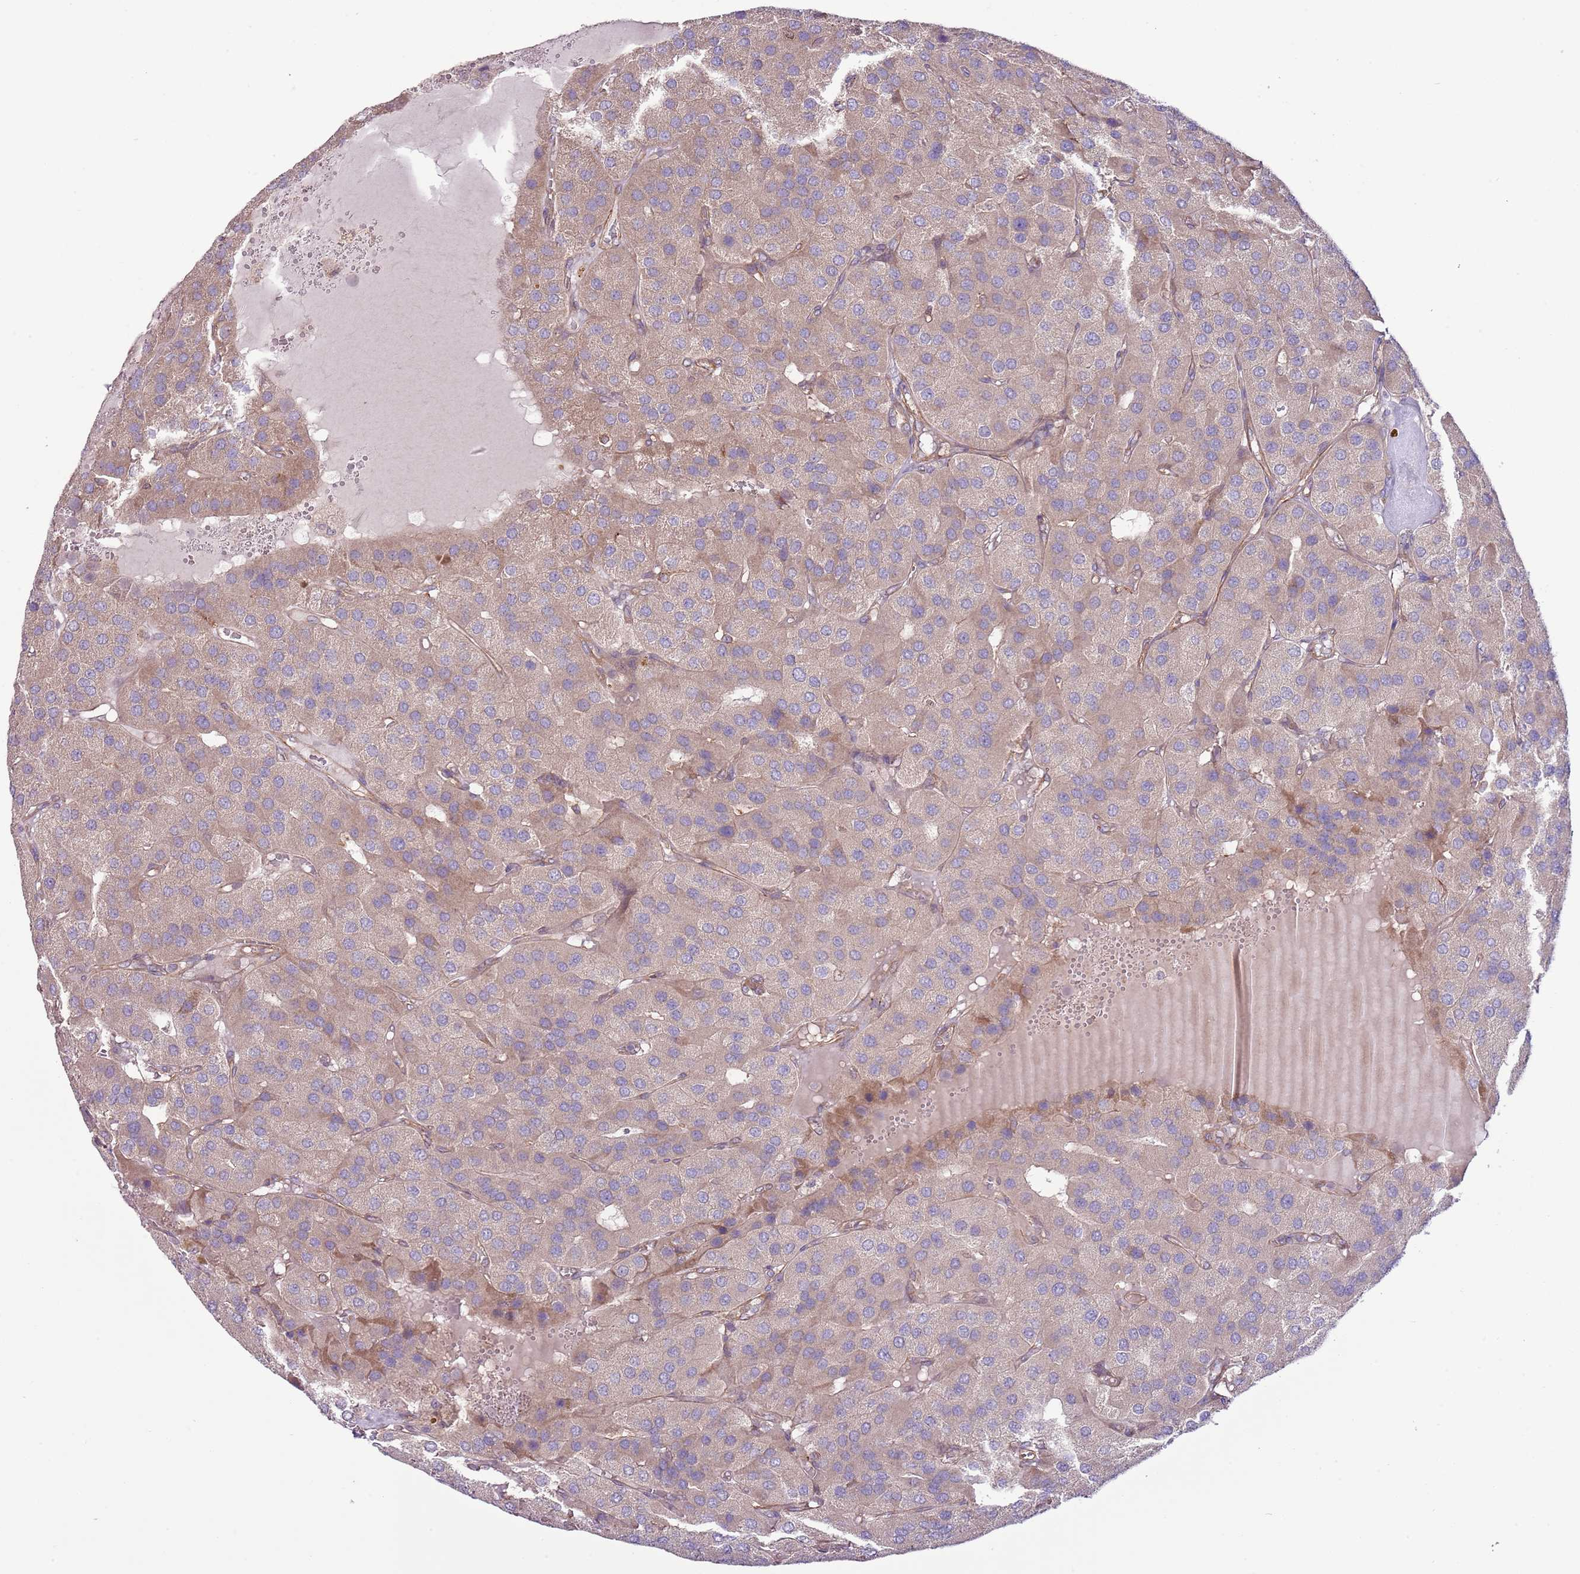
{"staining": {"intensity": "weak", "quantity": "25%-75%", "location": "cytoplasmic/membranous"}, "tissue": "parathyroid gland", "cell_type": "Glandular cells", "image_type": "normal", "snomed": [{"axis": "morphology", "description": "Normal tissue, NOS"}, {"axis": "morphology", "description": "Adenoma, NOS"}, {"axis": "topography", "description": "Parathyroid gland"}], "caption": "Immunohistochemistry staining of unremarkable parathyroid gland, which demonstrates low levels of weak cytoplasmic/membranous positivity in about 25%-75% of glandular cells indicating weak cytoplasmic/membranous protein expression. The staining was performed using DAB (brown) for protein detection and nuclei were counterstained in hematoxylin (blue).", "gene": "LPIN2", "patient": {"sex": "female", "age": 86}}